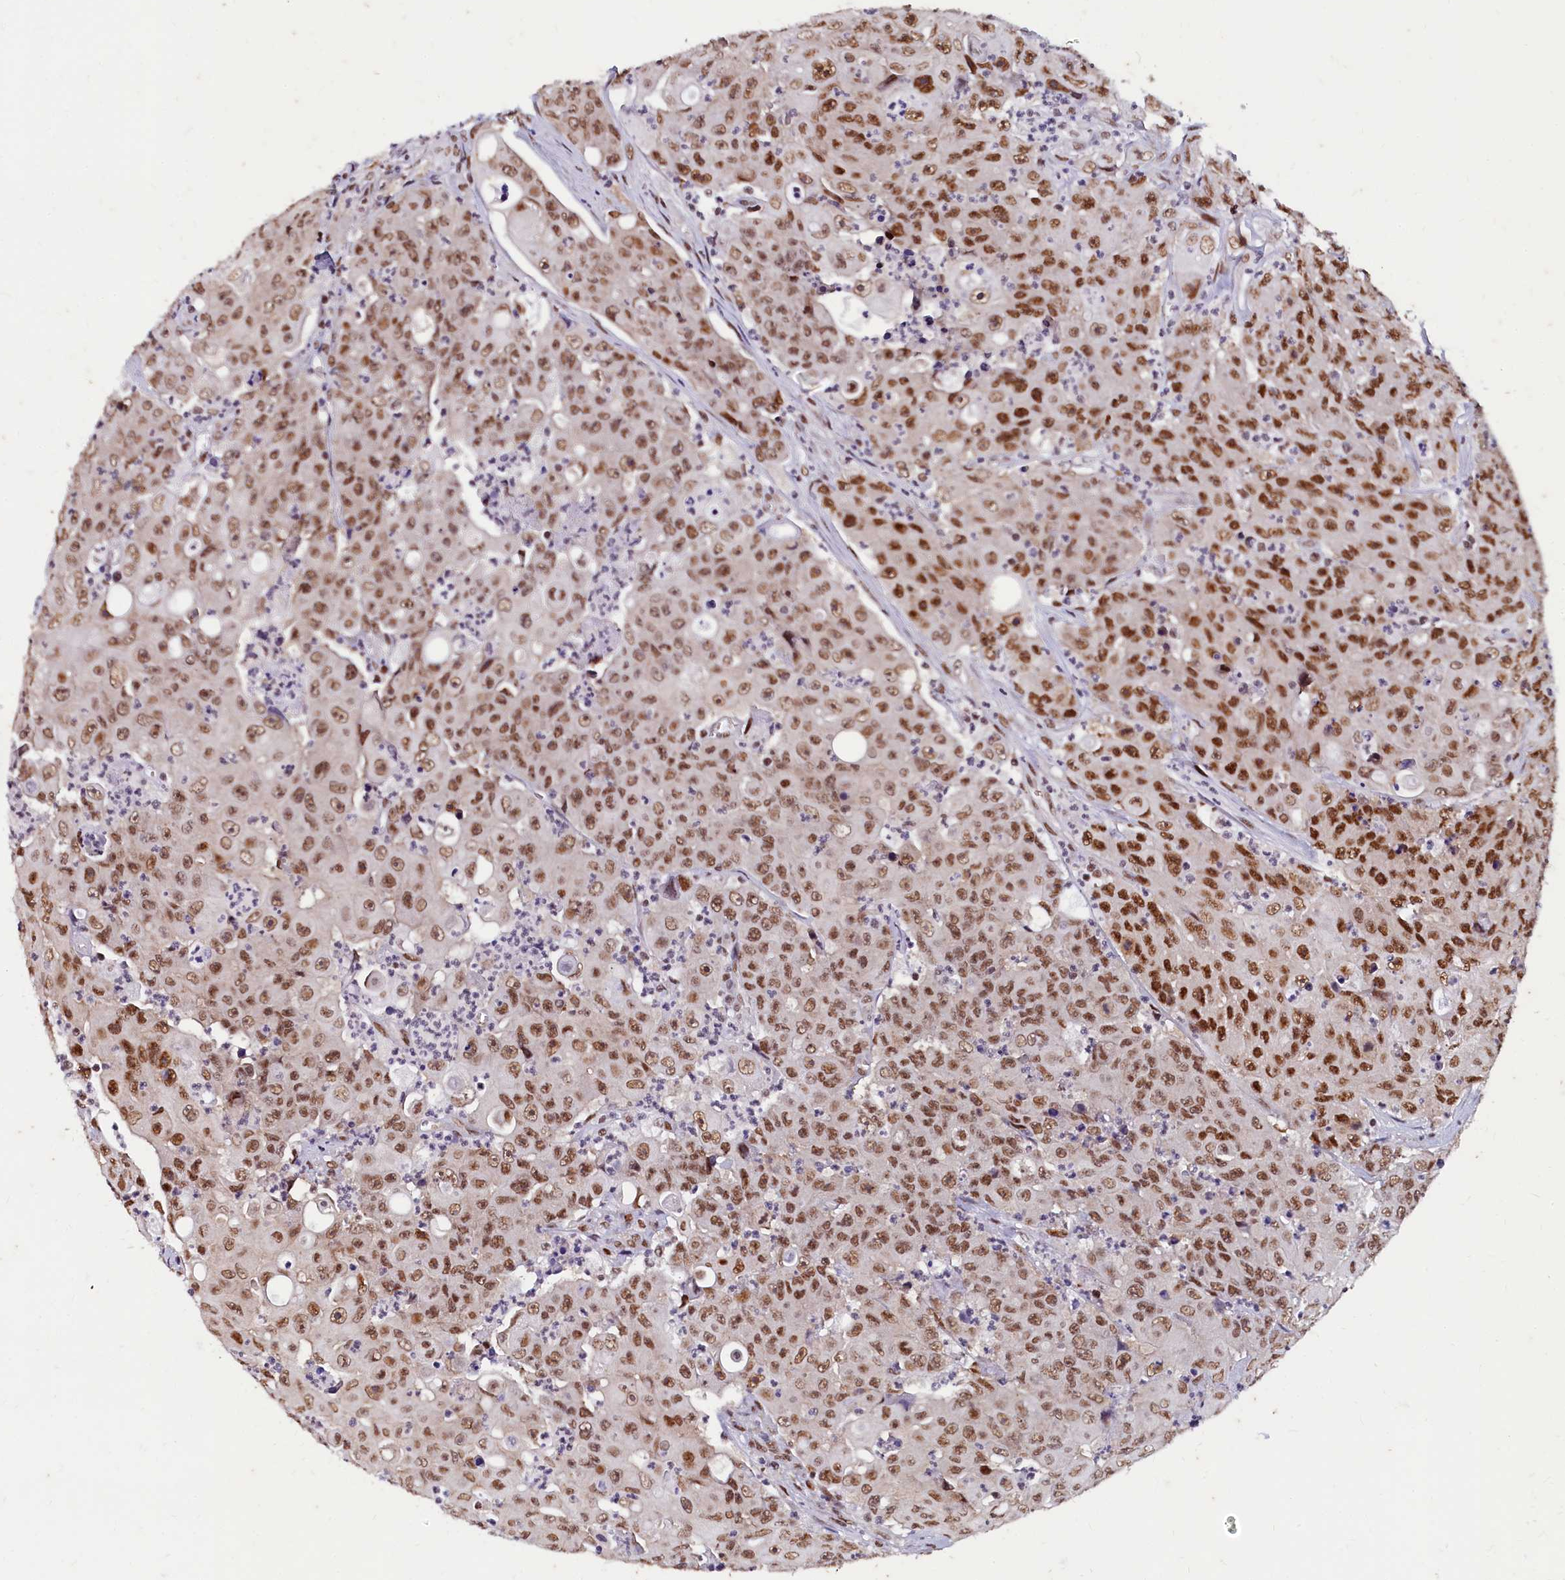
{"staining": {"intensity": "moderate", "quantity": ">75%", "location": "nuclear"}, "tissue": "colorectal cancer", "cell_type": "Tumor cells", "image_type": "cancer", "snomed": [{"axis": "morphology", "description": "Adenocarcinoma, NOS"}, {"axis": "topography", "description": "Colon"}], "caption": "Protein expression by IHC shows moderate nuclear expression in approximately >75% of tumor cells in colorectal adenocarcinoma.", "gene": "CPSF7", "patient": {"sex": "male", "age": 51}}